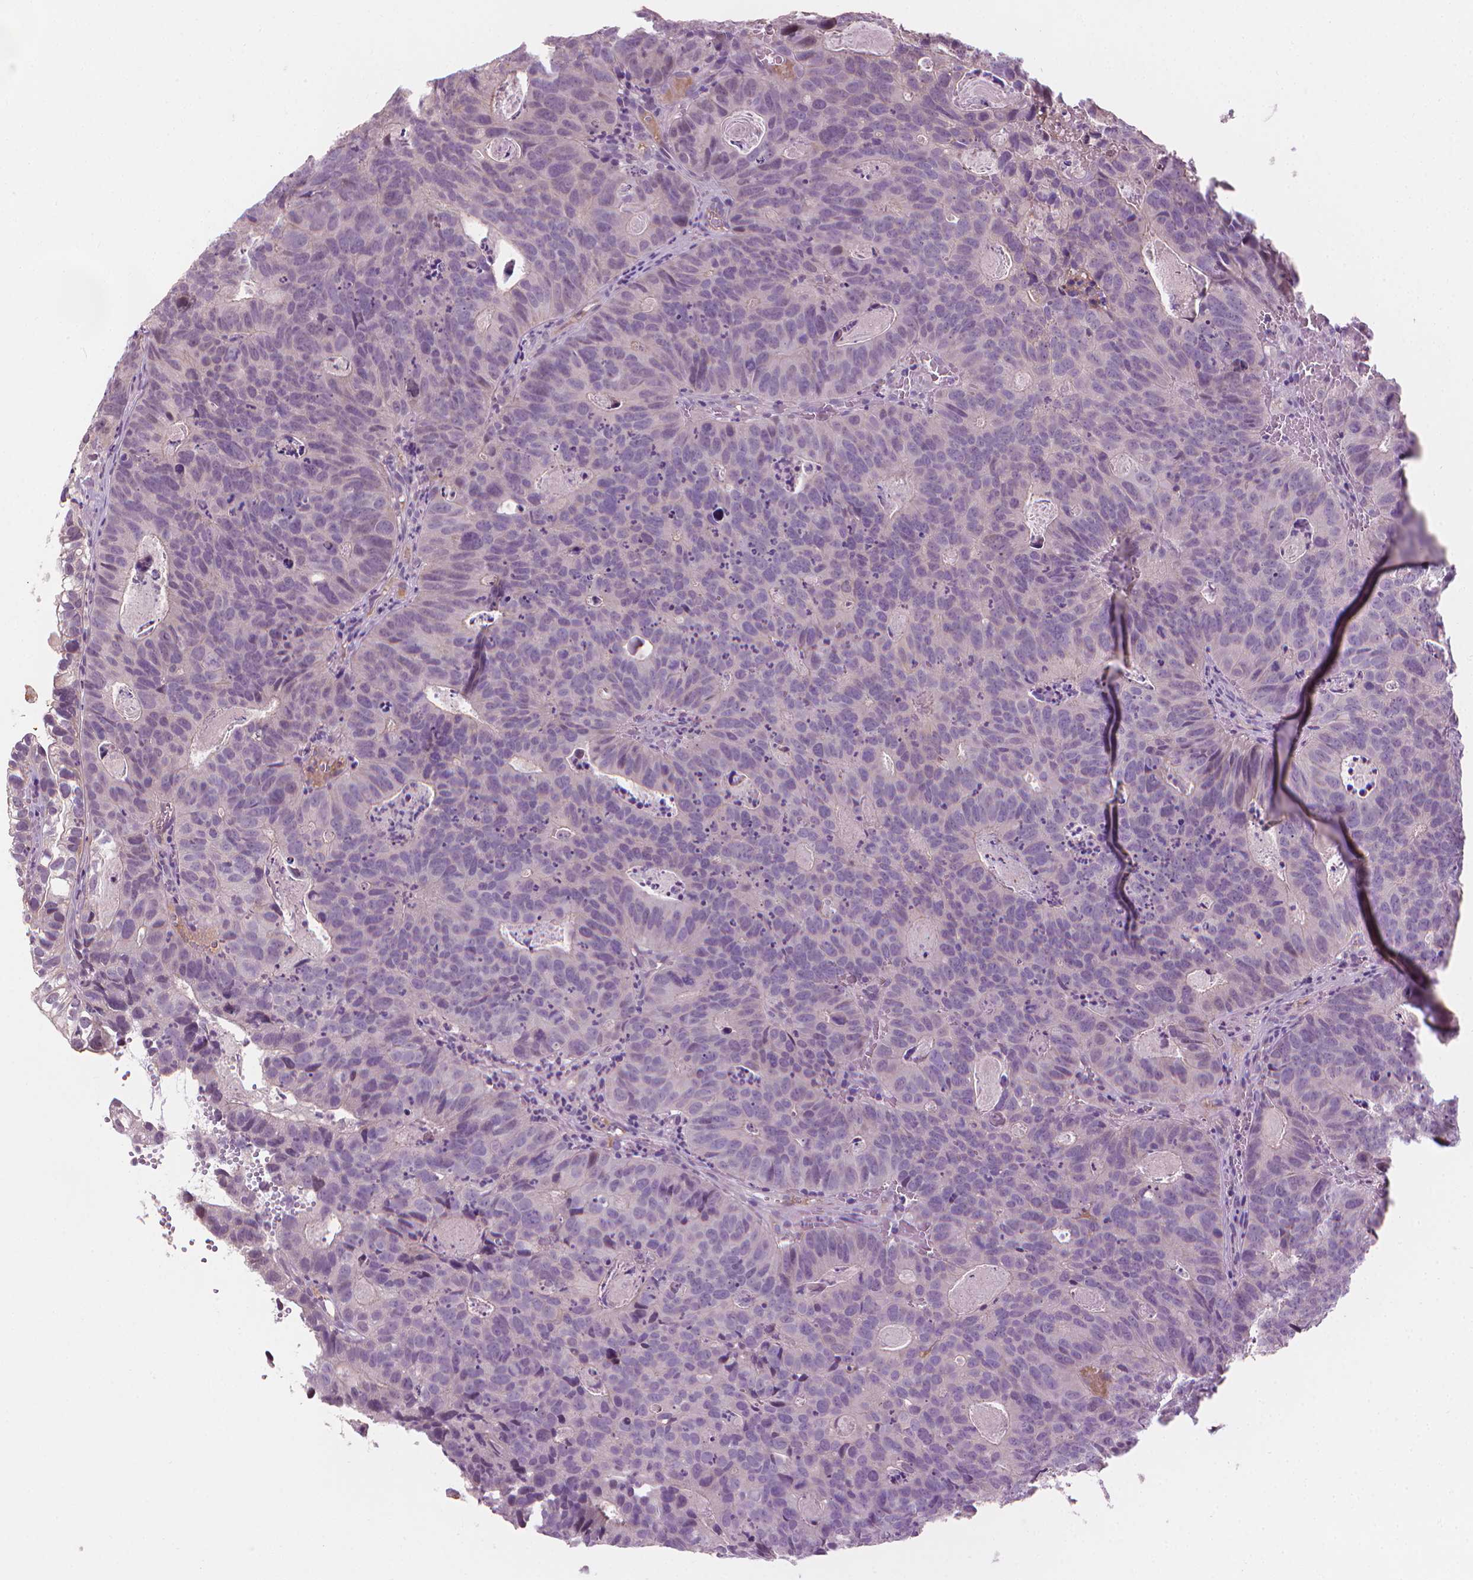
{"staining": {"intensity": "negative", "quantity": "none", "location": "none"}, "tissue": "head and neck cancer", "cell_type": "Tumor cells", "image_type": "cancer", "snomed": [{"axis": "morphology", "description": "Adenocarcinoma, NOS"}, {"axis": "topography", "description": "Head-Neck"}], "caption": "This is a histopathology image of IHC staining of adenocarcinoma (head and neck), which shows no expression in tumor cells.", "gene": "SAXO2", "patient": {"sex": "male", "age": 62}}